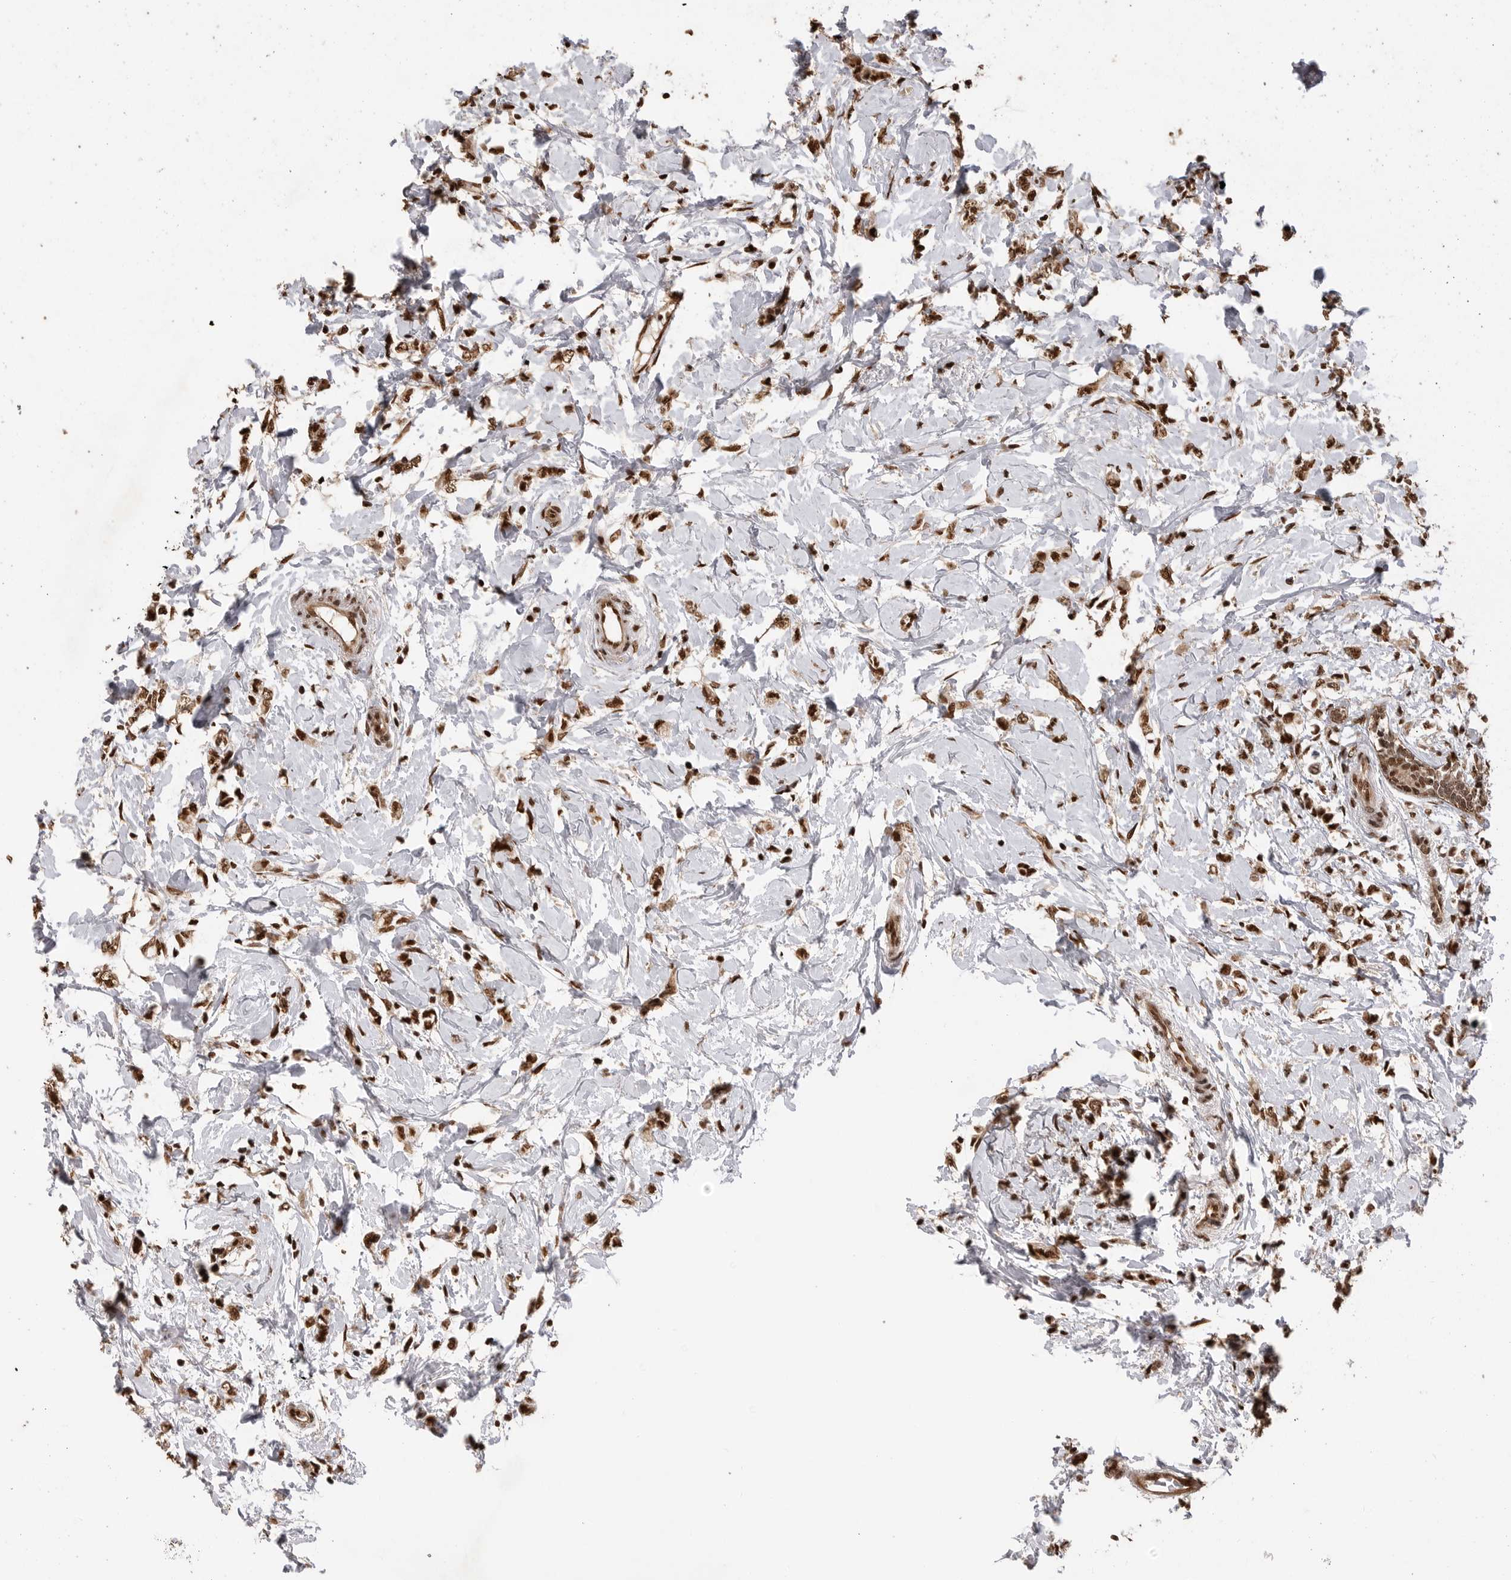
{"staining": {"intensity": "moderate", "quantity": ">75%", "location": "nuclear"}, "tissue": "breast cancer", "cell_type": "Tumor cells", "image_type": "cancer", "snomed": [{"axis": "morphology", "description": "Normal tissue, NOS"}, {"axis": "morphology", "description": "Lobular carcinoma"}, {"axis": "topography", "description": "Breast"}], "caption": "High-magnification brightfield microscopy of breast cancer (lobular carcinoma) stained with DAB (3,3'-diaminobenzidine) (brown) and counterstained with hematoxylin (blue). tumor cells exhibit moderate nuclear positivity is identified in about>75% of cells. (DAB (3,3'-diaminobenzidine) IHC, brown staining for protein, blue staining for nuclei).", "gene": "PPP1R8", "patient": {"sex": "female", "age": 47}}